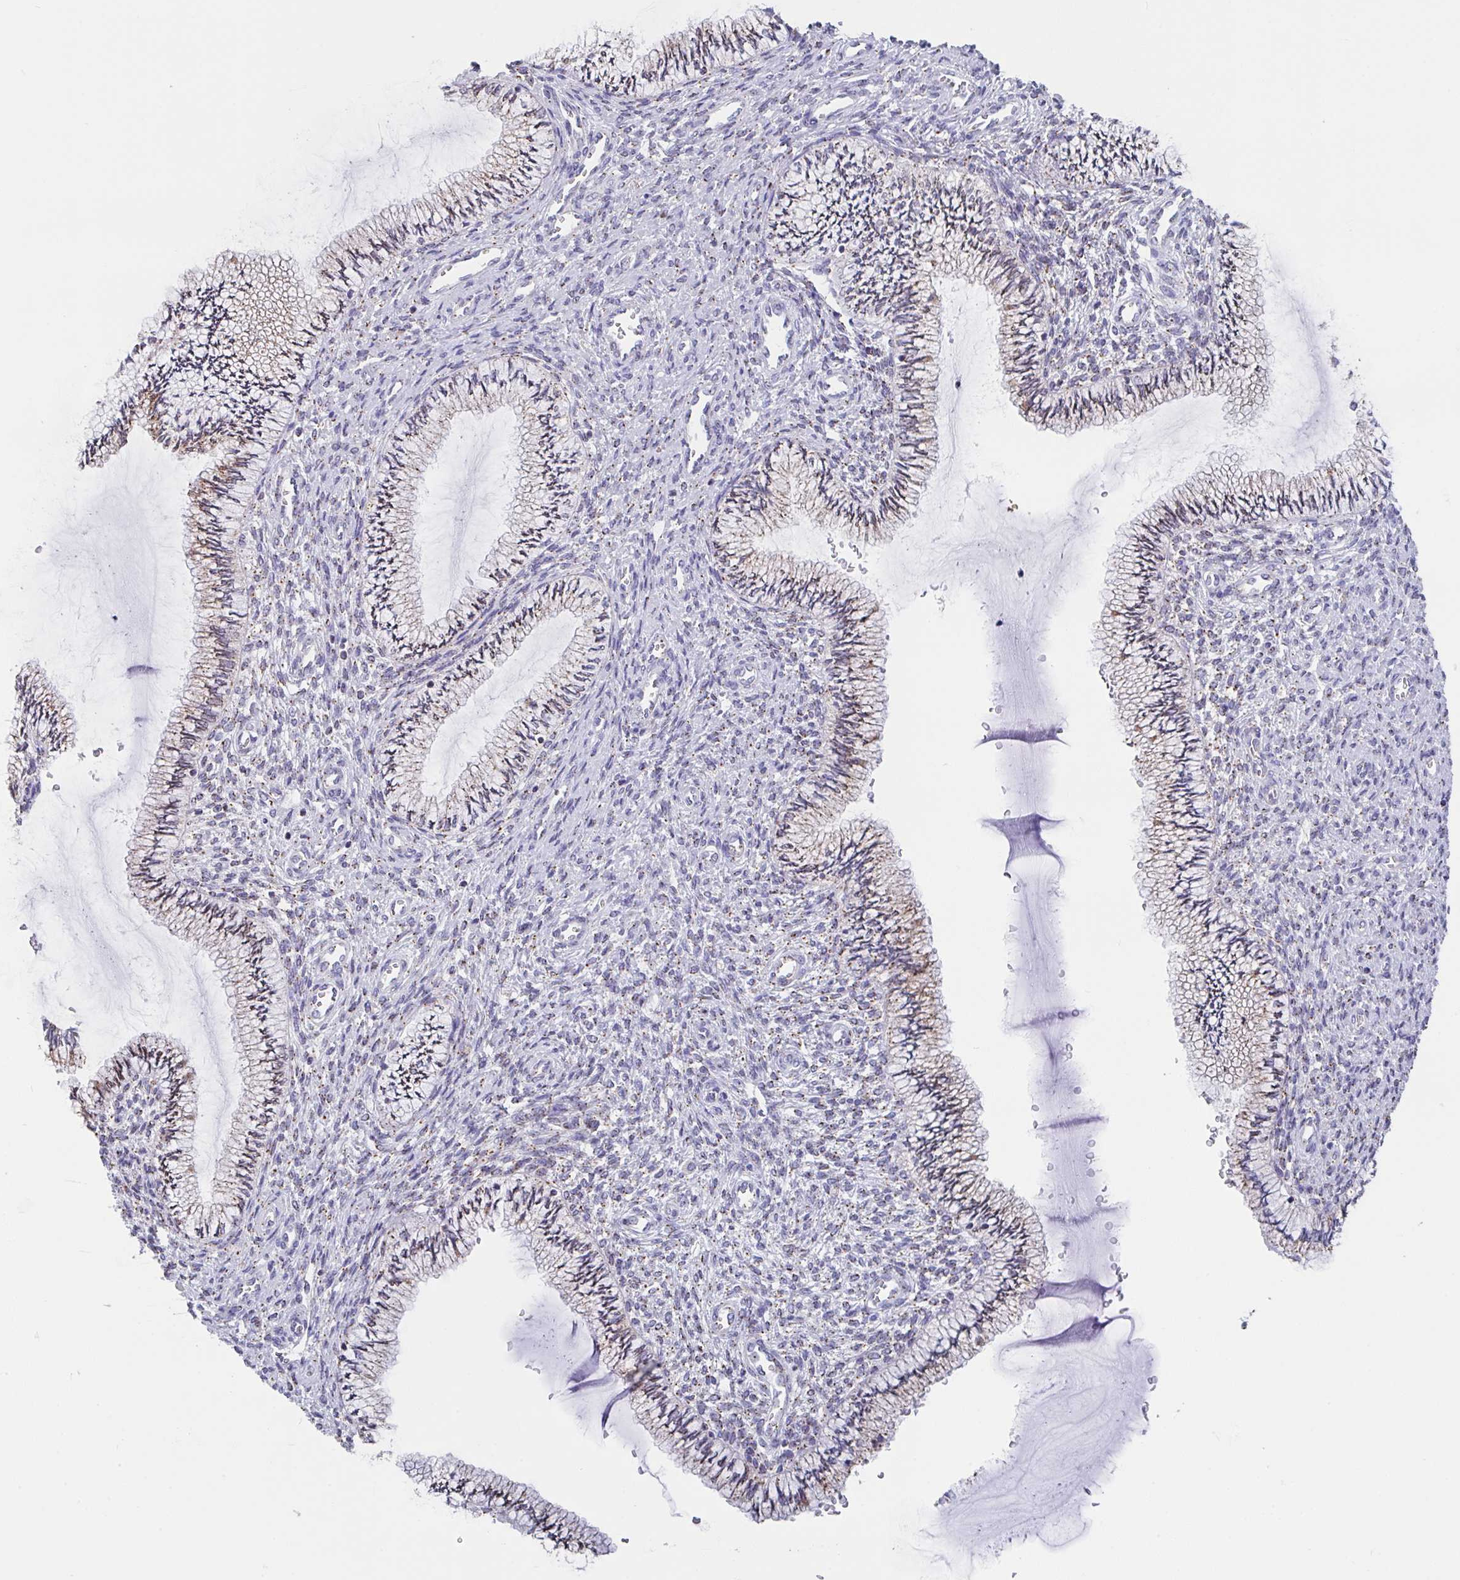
{"staining": {"intensity": "moderate", "quantity": "25%-75%", "location": "cytoplasmic/membranous"}, "tissue": "cervix", "cell_type": "Glandular cells", "image_type": "normal", "snomed": [{"axis": "morphology", "description": "Normal tissue, NOS"}, {"axis": "topography", "description": "Cervix"}], "caption": "Brown immunohistochemical staining in unremarkable cervix shows moderate cytoplasmic/membranous expression in approximately 25%-75% of glandular cells. The staining is performed using DAB brown chromogen to label protein expression. The nuclei are counter-stained blue using hematoxylin.", "gene": "PROSER3", "patient": {"sex": "female", "age": 24}}